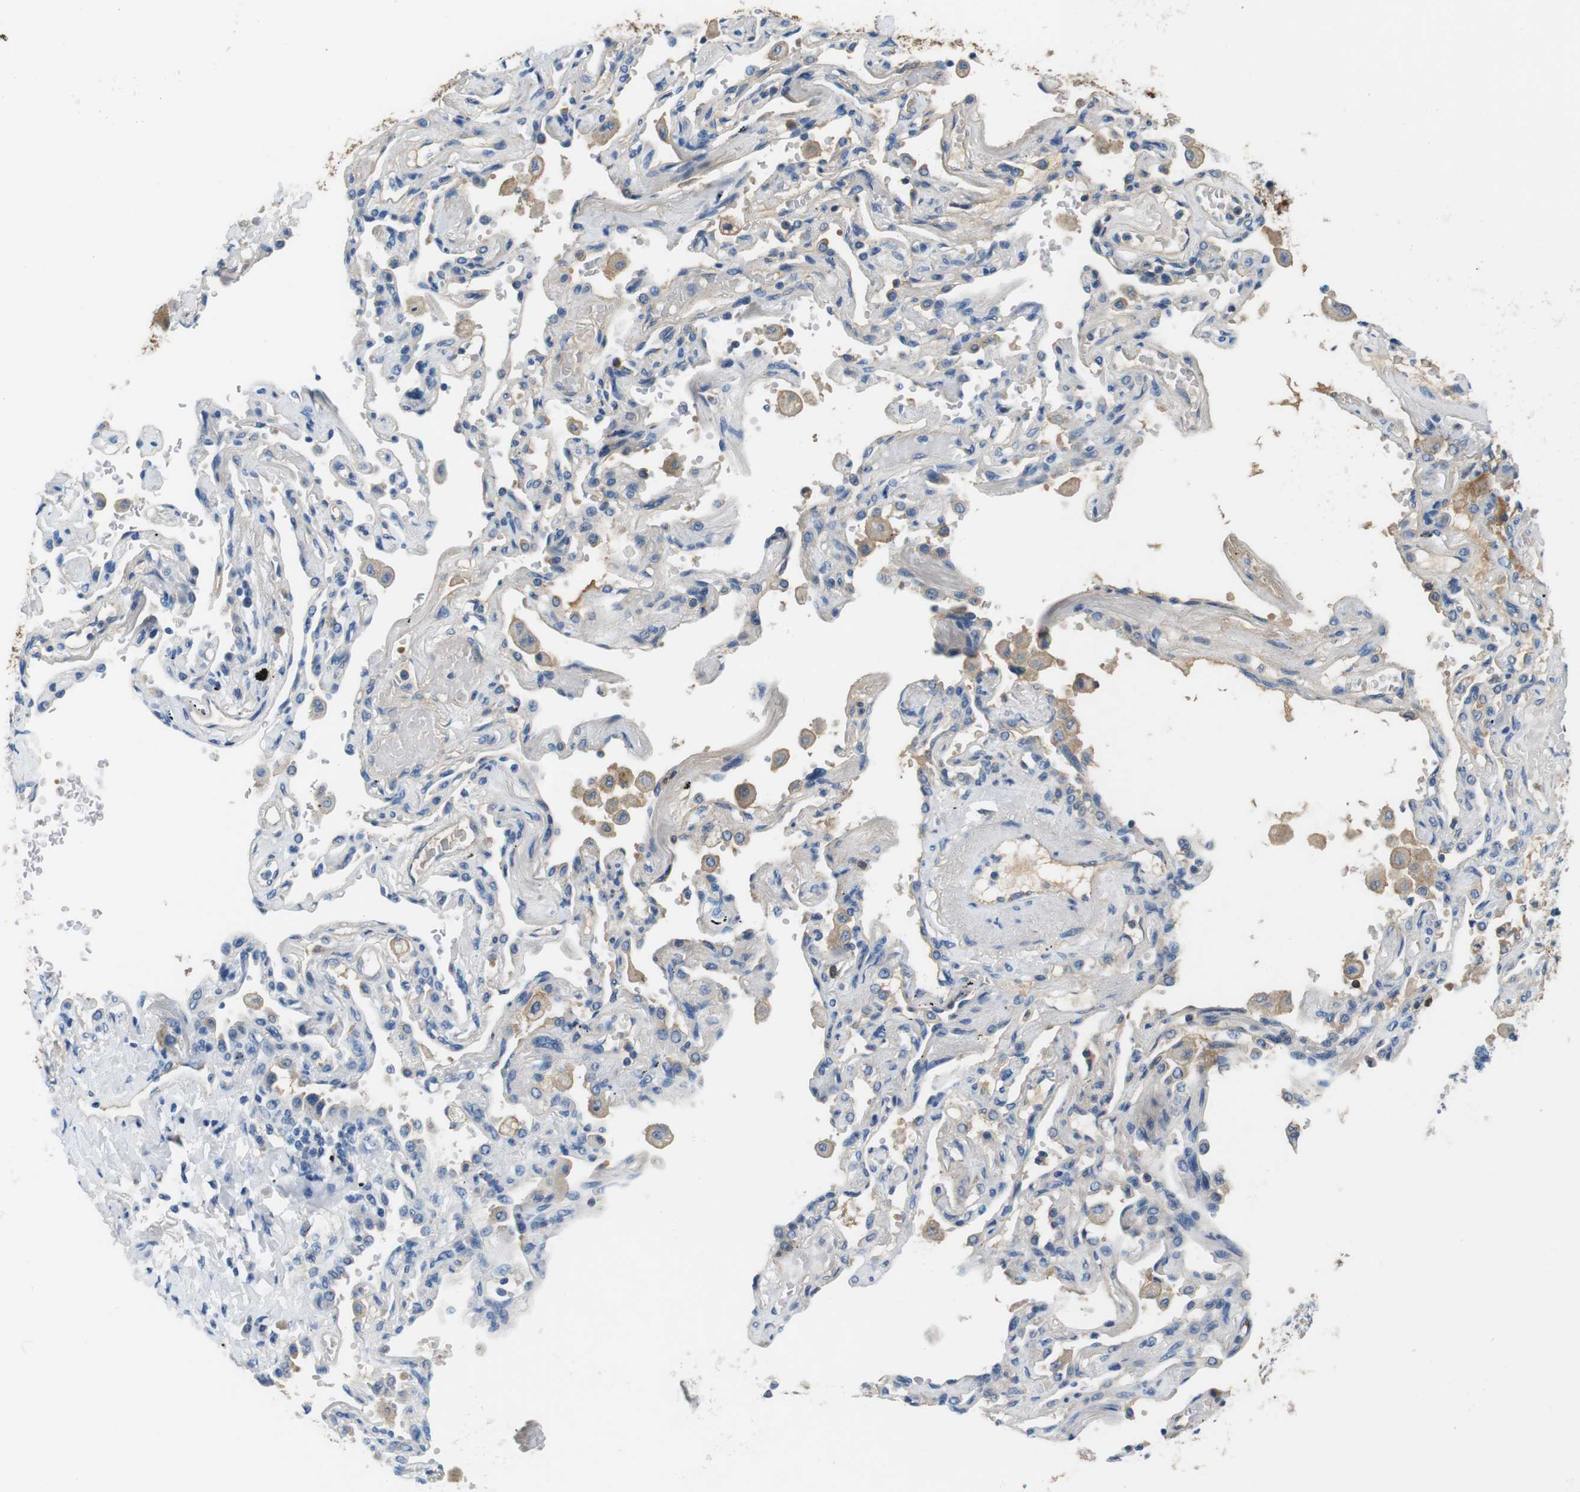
{"staining": {"intensity": "negative", "quantity": "none", "location": "none"}, "tissue": "lung cancer", "cell_type": "Tumor cells", "image_type": "cancer", "snomed": [{"axis": "morphology", "description": "Adenocarcinoma, NOS"}, {"axis": "topography", "description": "Lung"}], "caption": "Tumor cells show no significant protein positivity in adenocarcinoma (lung). (Immunohistochemistry, brightfield microscopy, high magnification).", "gene": "IGHD", "patient": {"sex": "female", "age": 65}}